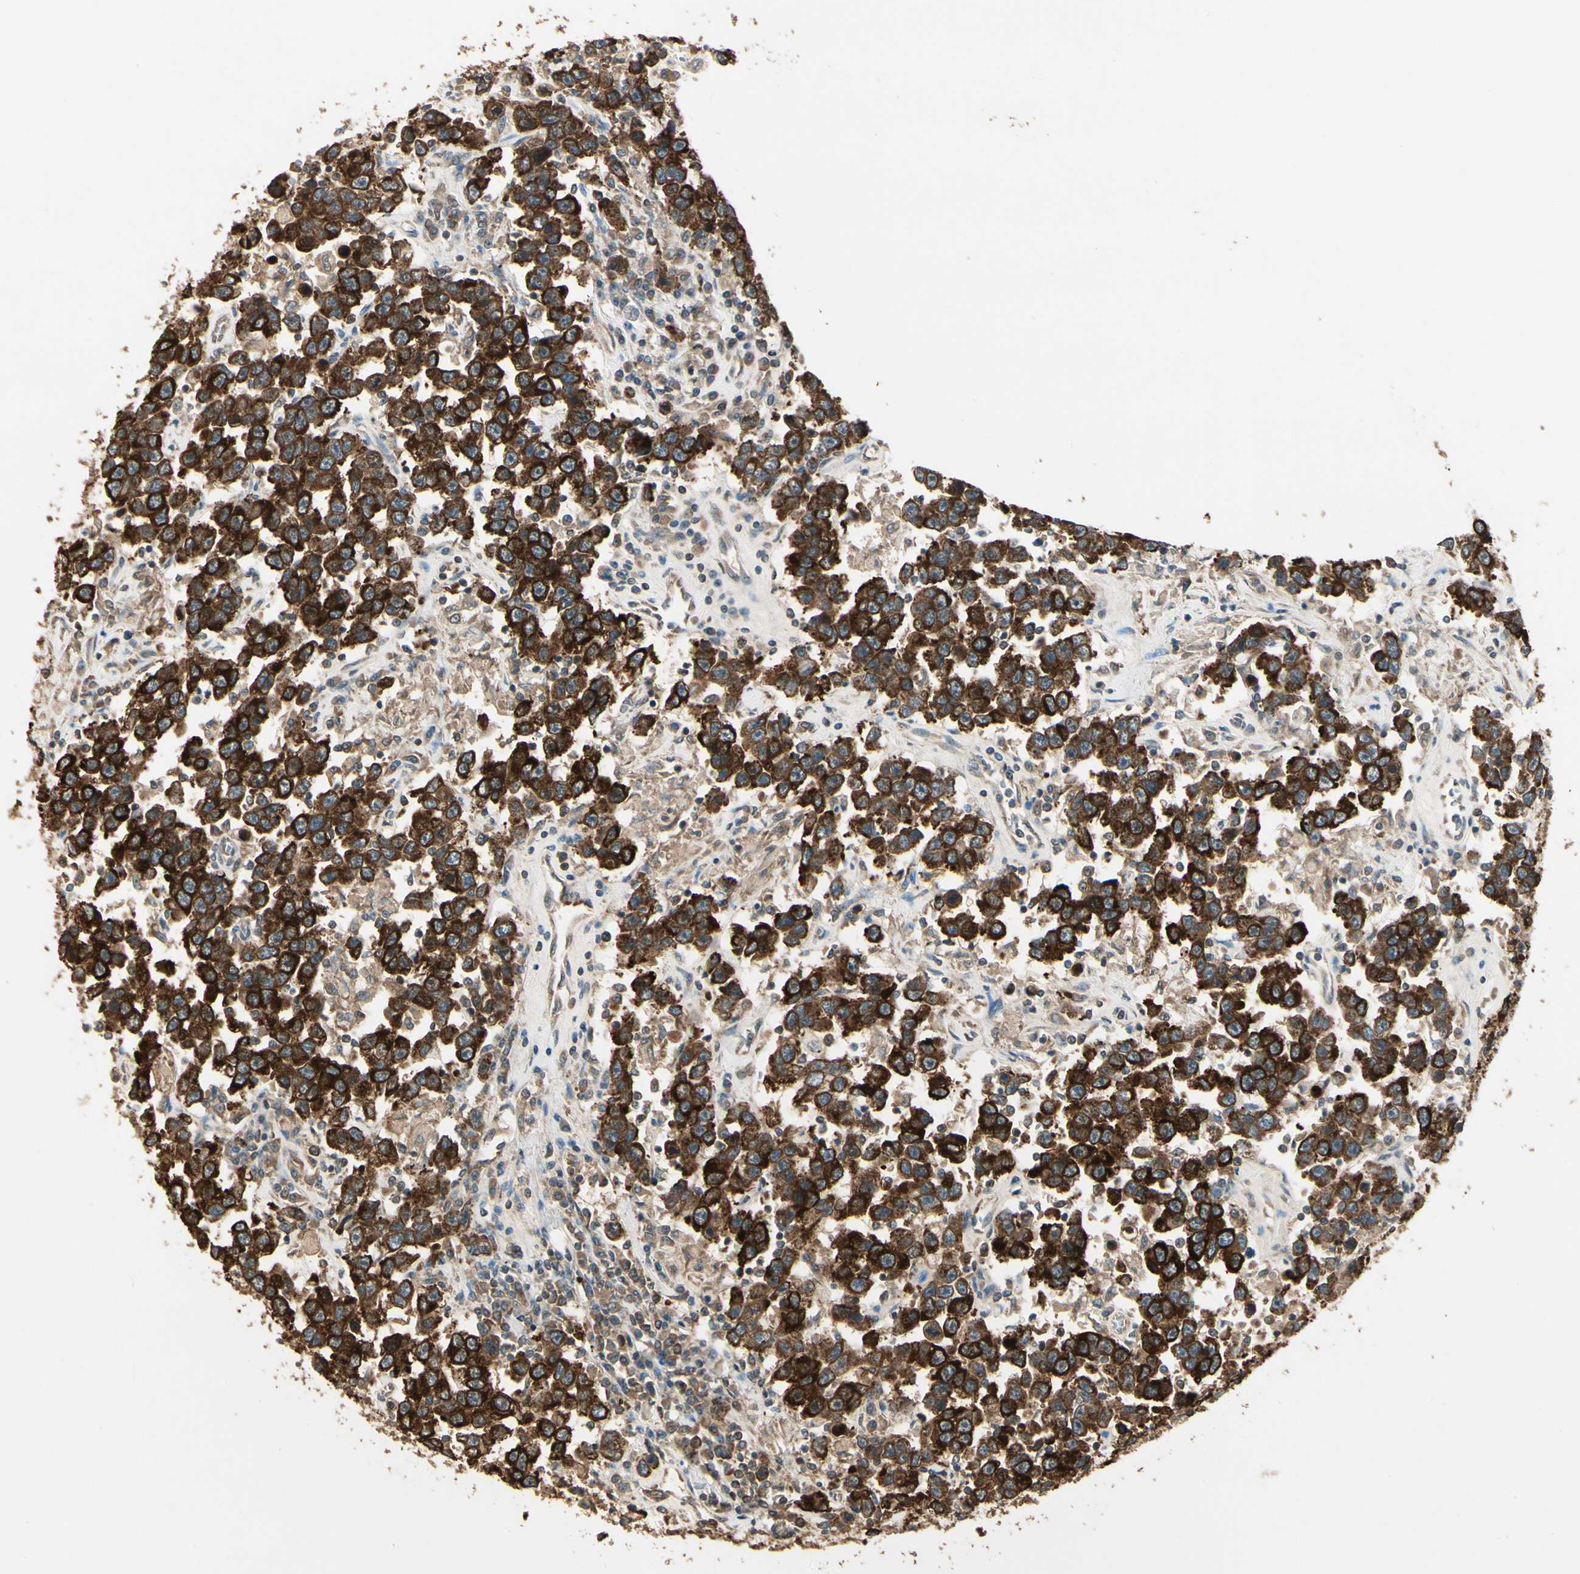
{"staining": {"intensity": "strong", "quantity": ">75%", "location": "cytoplasmic/membranous"}, "tissue": "testis cancer", "cell_type": "Tumor cells", "image_type": "cancer", "snomed": [{"axis": "morphology", "description": "Seminoma, NOS"}, {"axis": "topography", "description": "Testis"}], "caption": "Immunohistochemistry (IHC) image of testis seminoma stained for a protein (brown), which shows high levels of strong cytoplasmic/membranous positivity in about >75% of tumor cells.", "gene": "CCT7", "patient": {"sex": "male", "age": 41}}